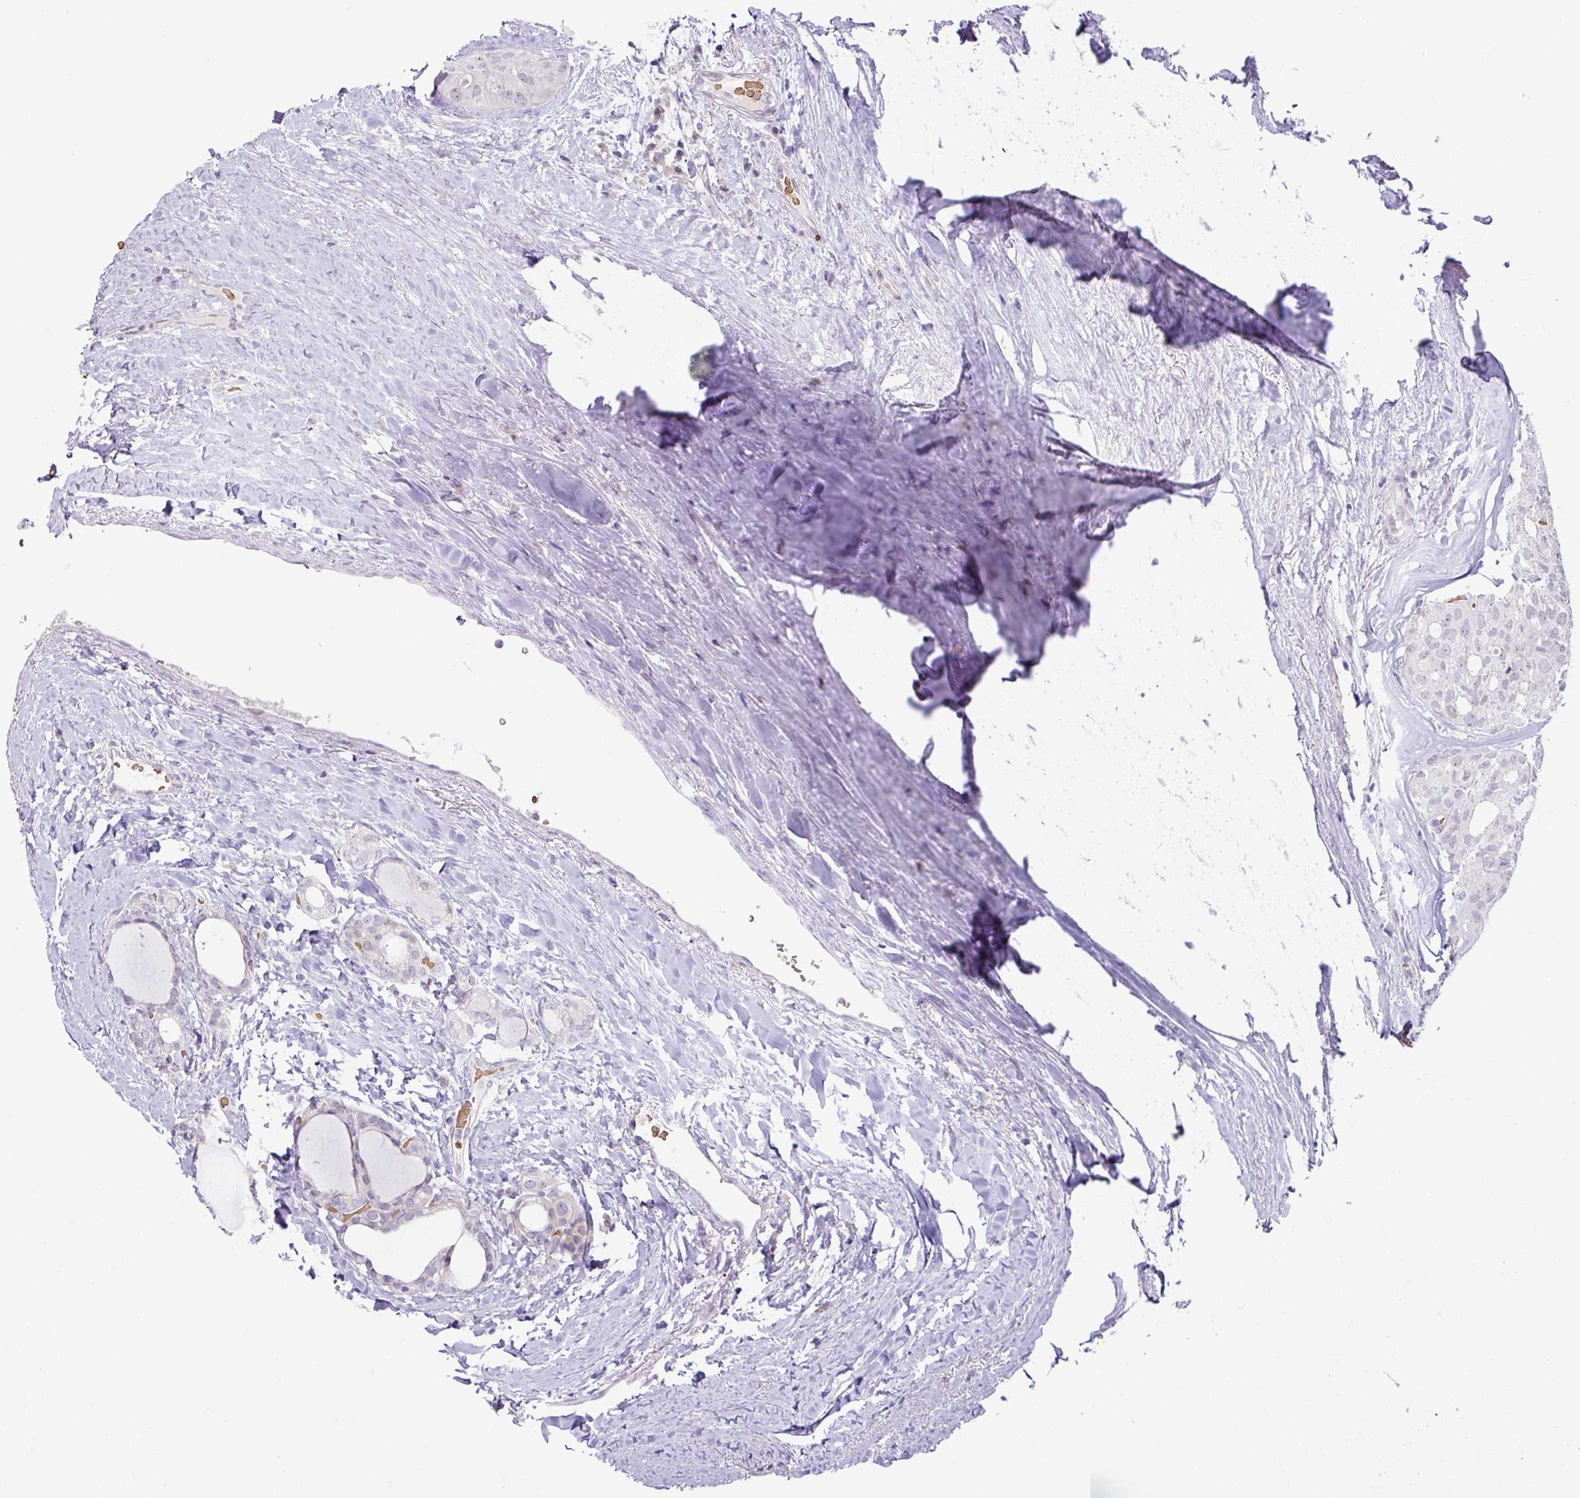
{"staining": {"intensity": "negative", "quantity": "none", "location": "none"}, "tissue": "thyroid cancer", "cell_type": "Tumor cells", "image_type": "cancer", "snomed": [{"axis": "morphology", "description": "Follicular adenoma carcinoma, NOS"}, {"axis": "topography", "description": "Thyroid gland"}], "caption": "Human thyroid cancer stained for a protein using IHC reveals no expression in tumor cells.", "gene": "PARP2", "patient": {"sex": "male", "age": 75}}